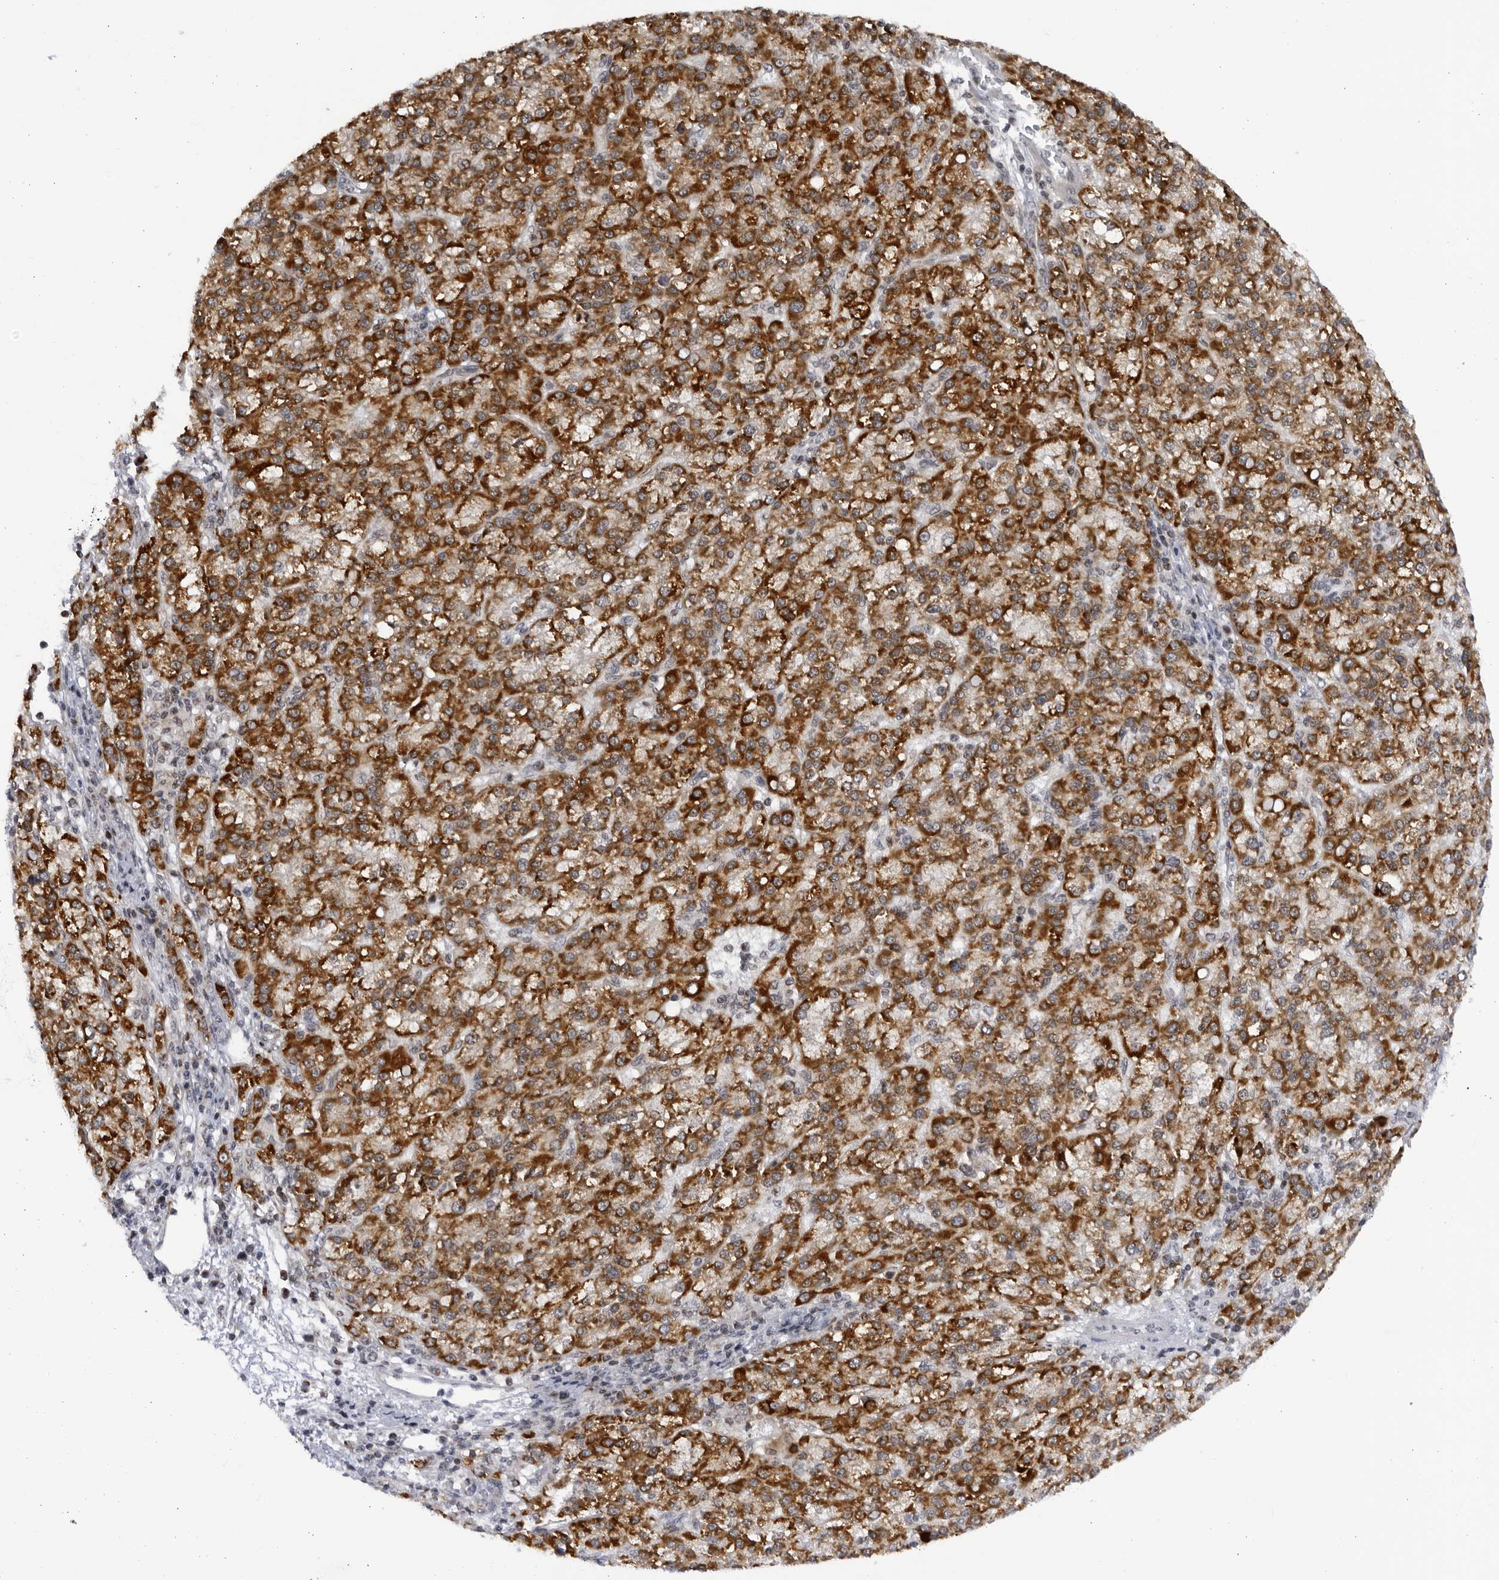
{"staining": {"intensity": "strong", "quantity": ">75%", "location": "cytoplasmic/membranous"}, "tissue": "liver cancer", "cell_type": "Tumor cells", "image_type": "cancer", "snomed": [{"axis": "morphology", "description": "Carcinoma, Hepatocellular, NOS"}, {"axis": "topography", "description": "Liver"}], "caption": "A brown stain highlights strong cytoplasmic/membranous positivity of a protein in liver cancer (hepatocellular carcinoma) tumor cells. (Stains: DAB (3,3'-diaminobenzidine) in brown, nuclei in blue, Microscopy: brightfield microscopy at high magnification).", "gene": "SLC25A22", "patient": {"sex": "female", "age": 58}}